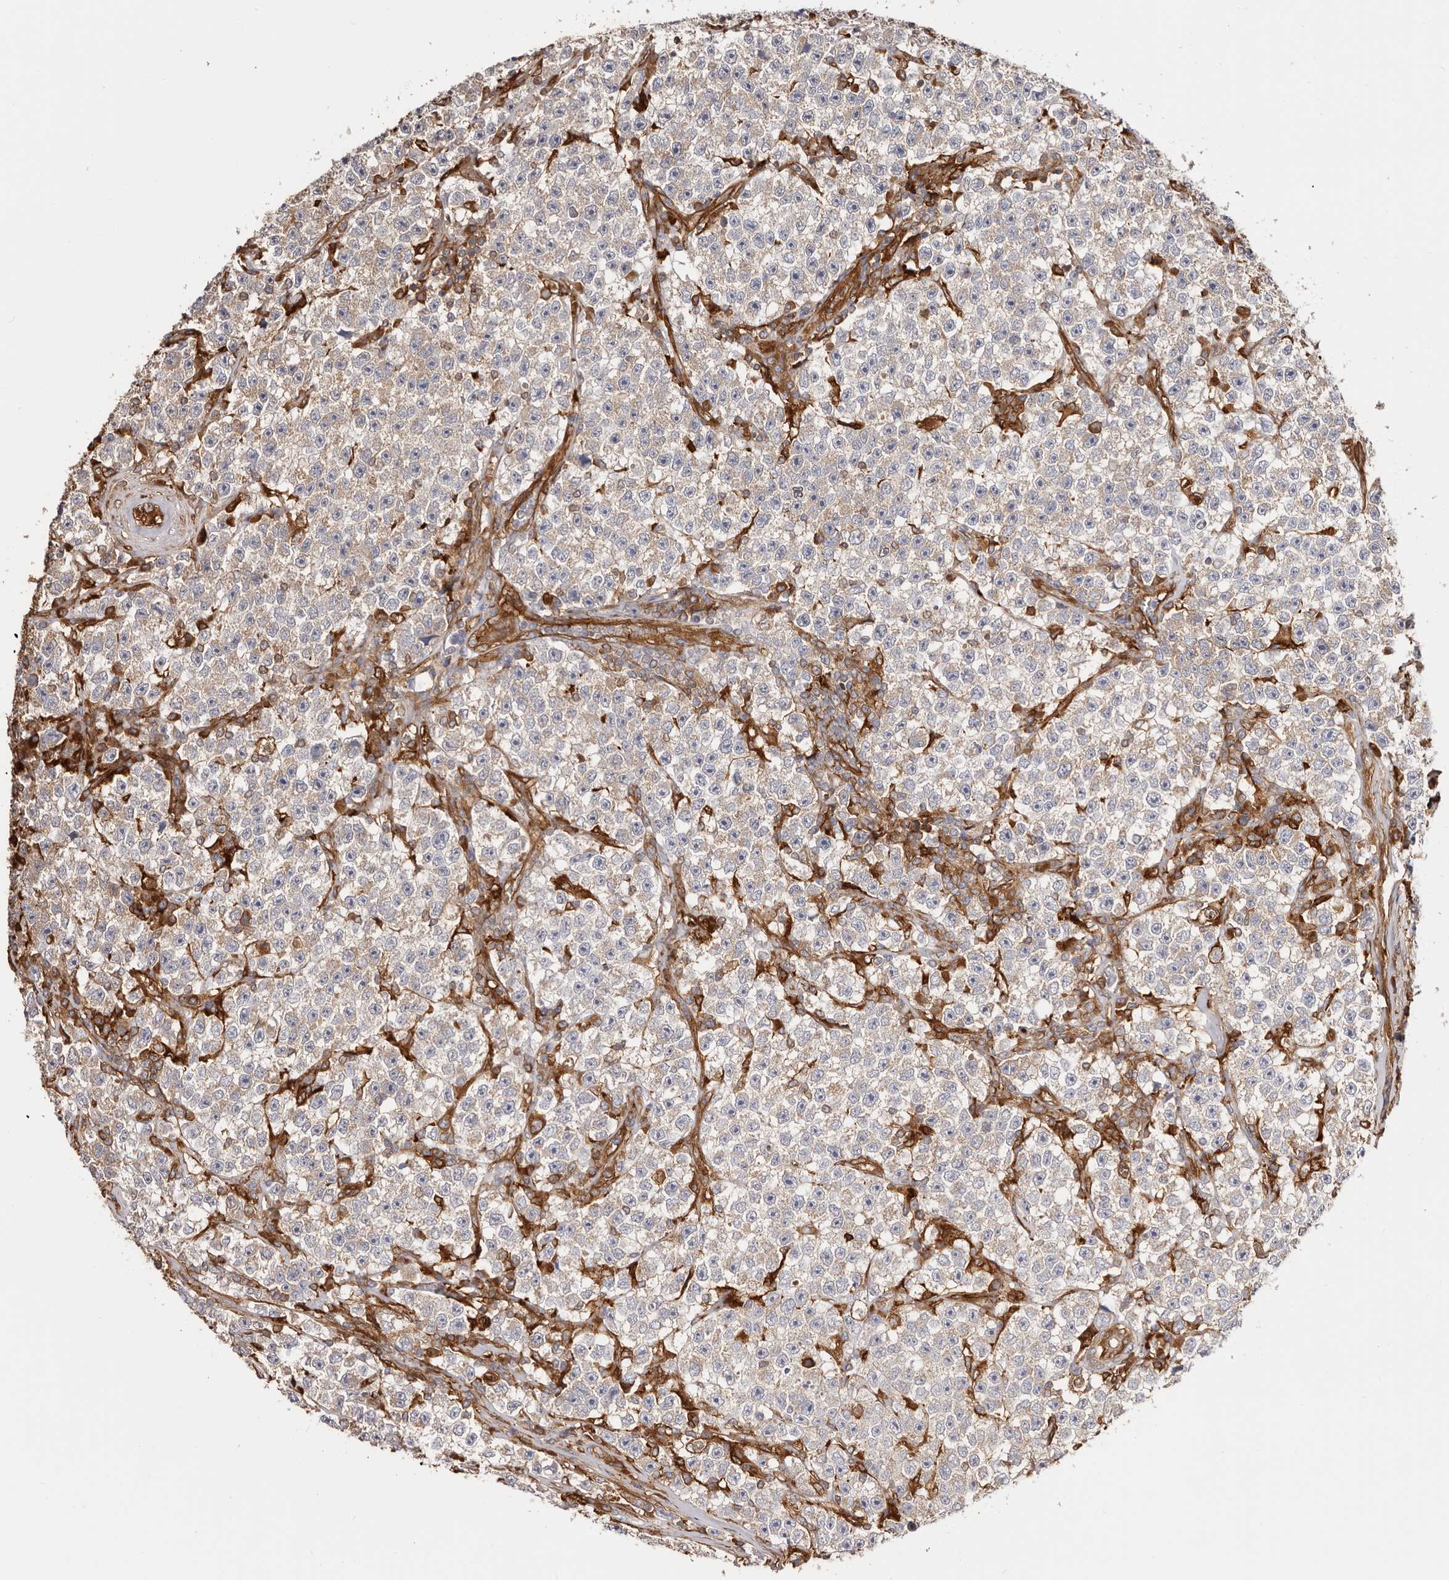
{"staining": {"intensity": "weak", "quantity": "25%-75%", "location": "cytoplasmic/membranous"}, "tissue": "testis cancer", "cell_type": "Tumor cells", "image_type": "cancer", "snomed": [{"axis": "morphology", "description": "Seminoma, NOS"}, {"axis": "topography", "description": "Testis"}], "caption": "Testis cancer stained for a protein (brown) shows weak cytoplasmic/membranous positive staining in approximately 25%-75% of tumor cells.", "gene": "LAP3", "patient": {"sex": "male", "age": 22}}